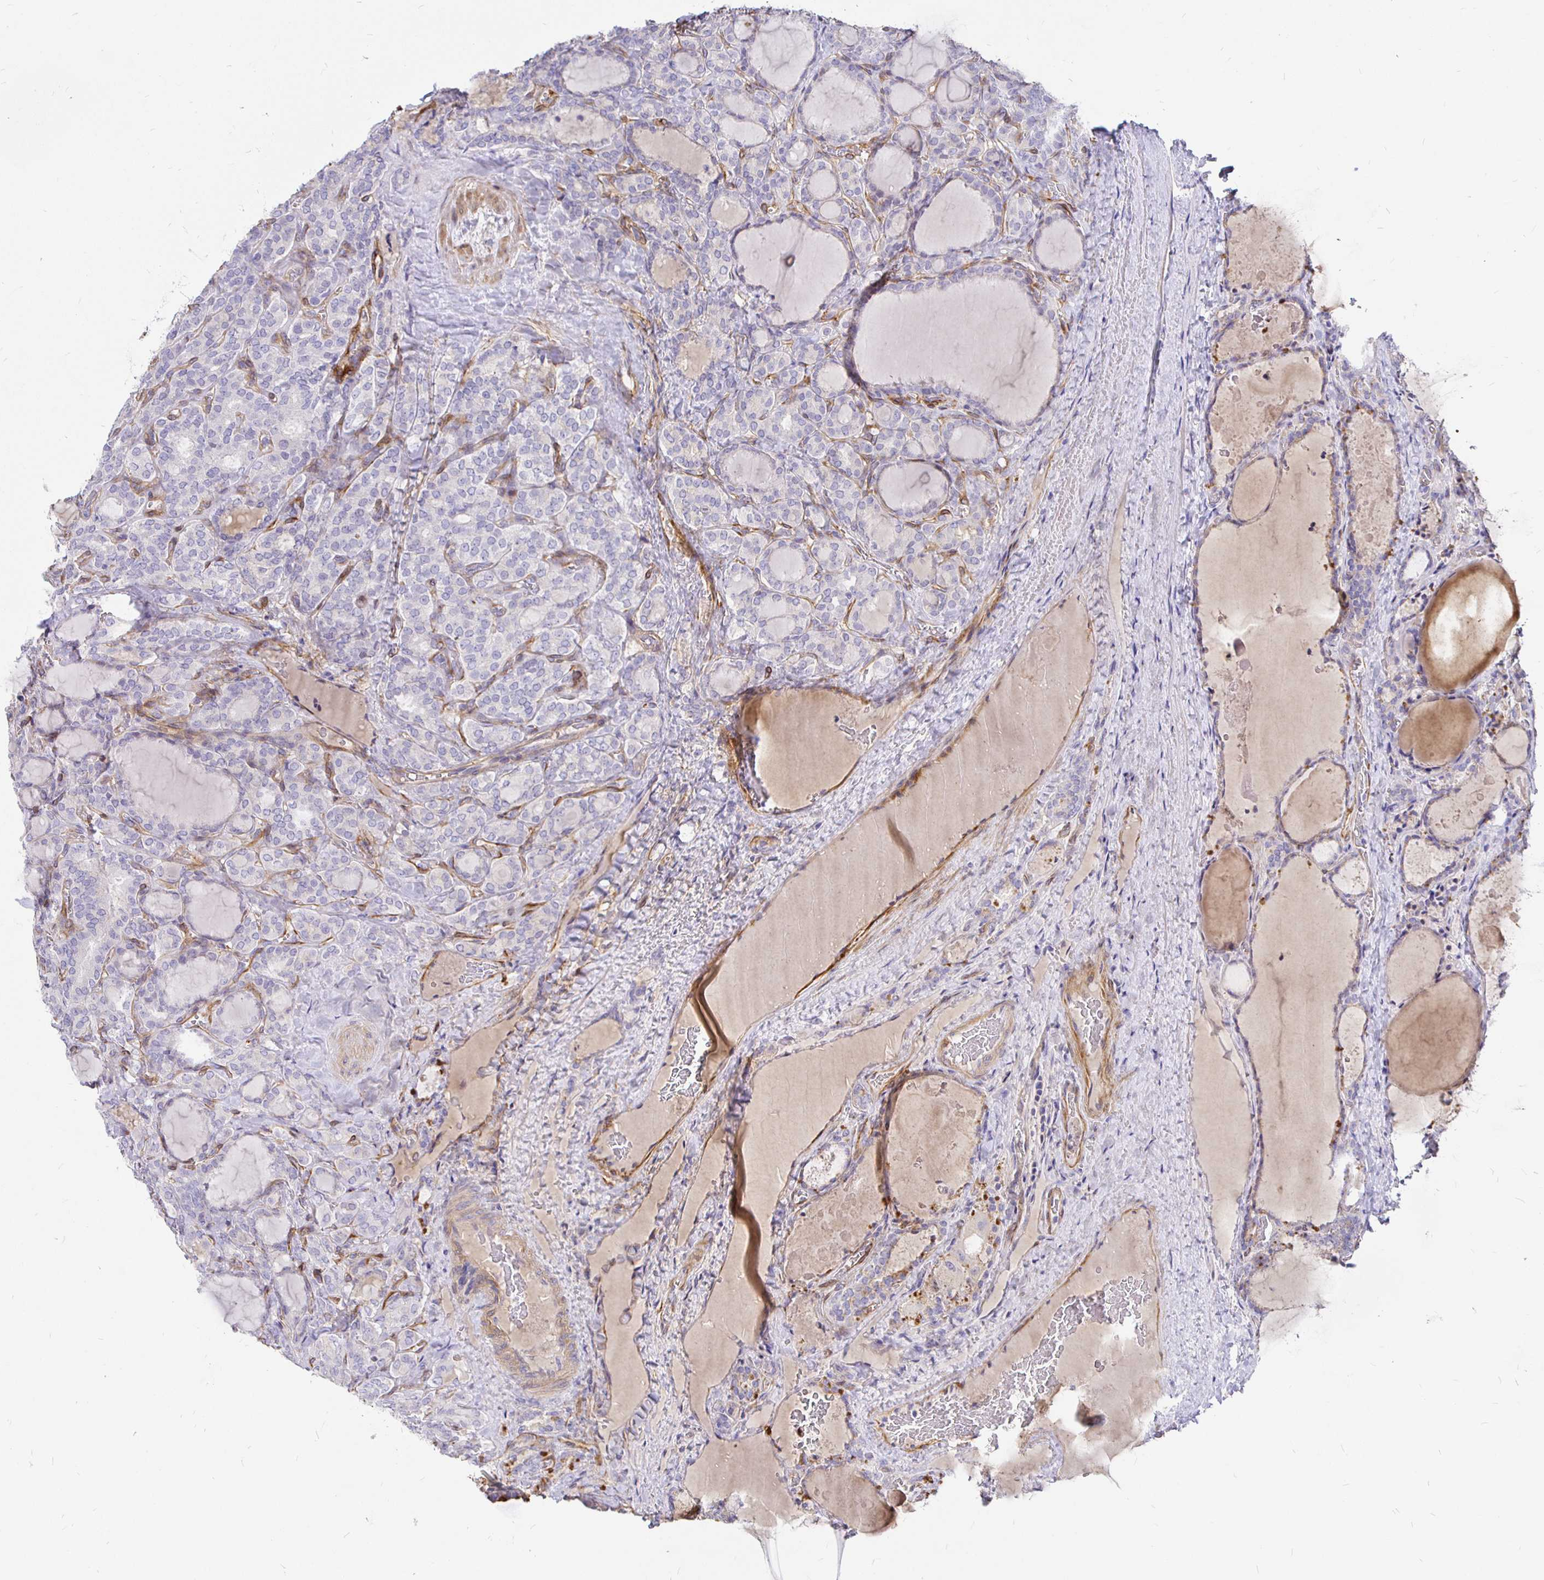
{"staining": {"intensity": "negative", "quantity": "none", "location": "none"}, "tissue": "thyroid cancer", "cell_type": "Tumor cells", "image_type": "cancer", "snomed": [{"axis": "morphology", "description": "Normal tissue, NOS"}, {"axis": "morphology", "description": "Follicular adenoma carcinoma, NOS"}, {"axis": "topography", "description": "Thyroid gland"}], "caption": "IHC micrograph of neoplastic tissue: thyroid cancer (follicular adenoma carcinoma) stained with DAB (3,3'-diaminobenzidine) demonstrates no significant protein positivity in tumor cells. (IHC, brightfield microscopy, high magnification).", "gene": "PALM2AKAP2", "patient": {"sex": "female", "age": 31}}